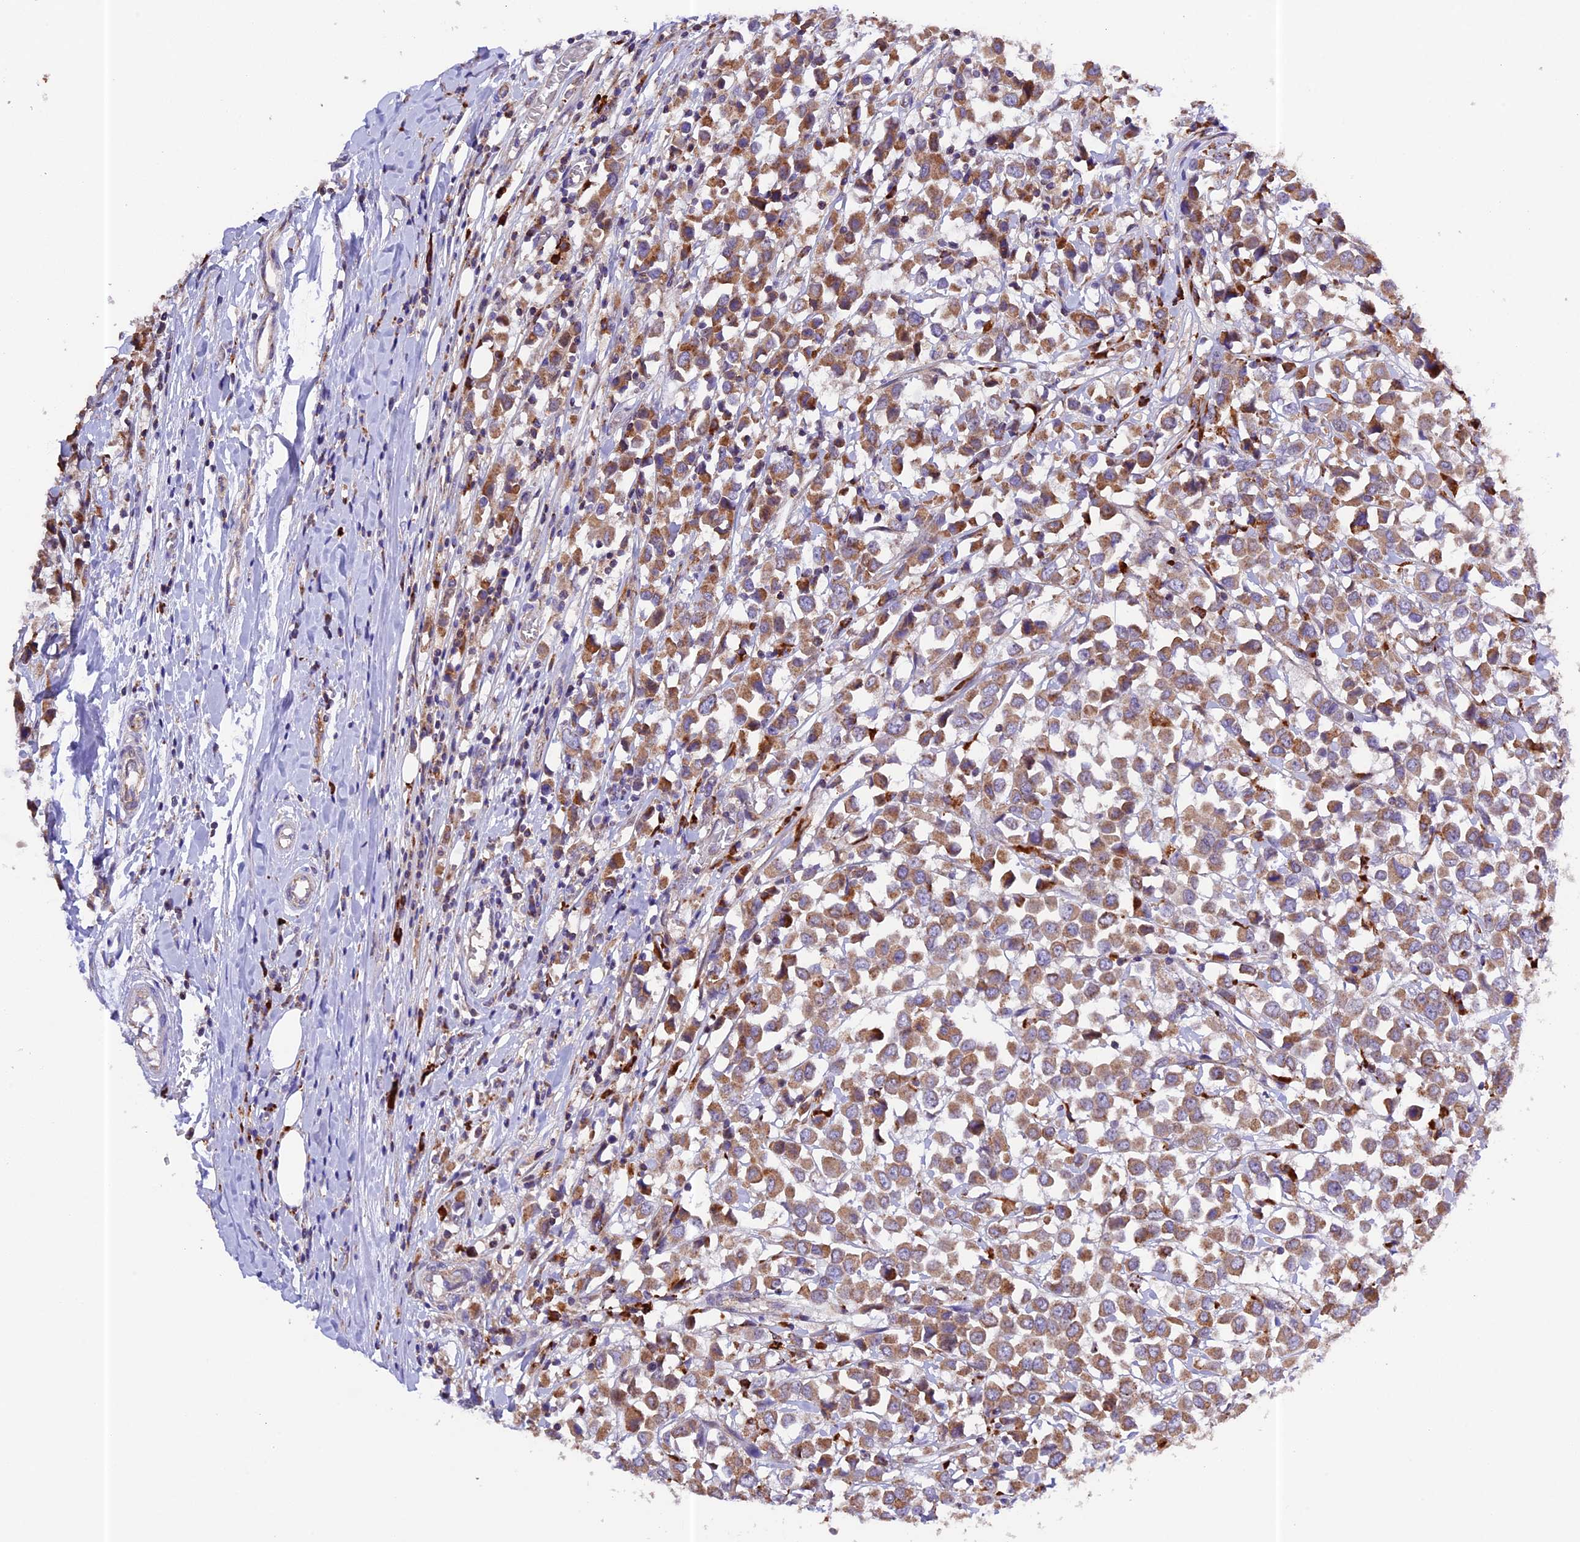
{"staining": {"intensity": "moderate", "quantity": ">75%", "location": "cytoplasmic/membranous"}, "tissue": "breast cancer", "cell_type": "Tumor cells", "image_type": "cancer", "snomed": [{"axis": "morphology", "description": "Duct carcinoma"}, {"axis": "topography", "description": "Breast"}], "caption": "Intraductal carcinoma (breast) tissue exhibits moderate cytoplasmic/membranous positivity in about >75% of tumor cells, visualized by immunohistochemistry.", "gene": "METTL22", "patient": {"sex": "female", "age": 61}}